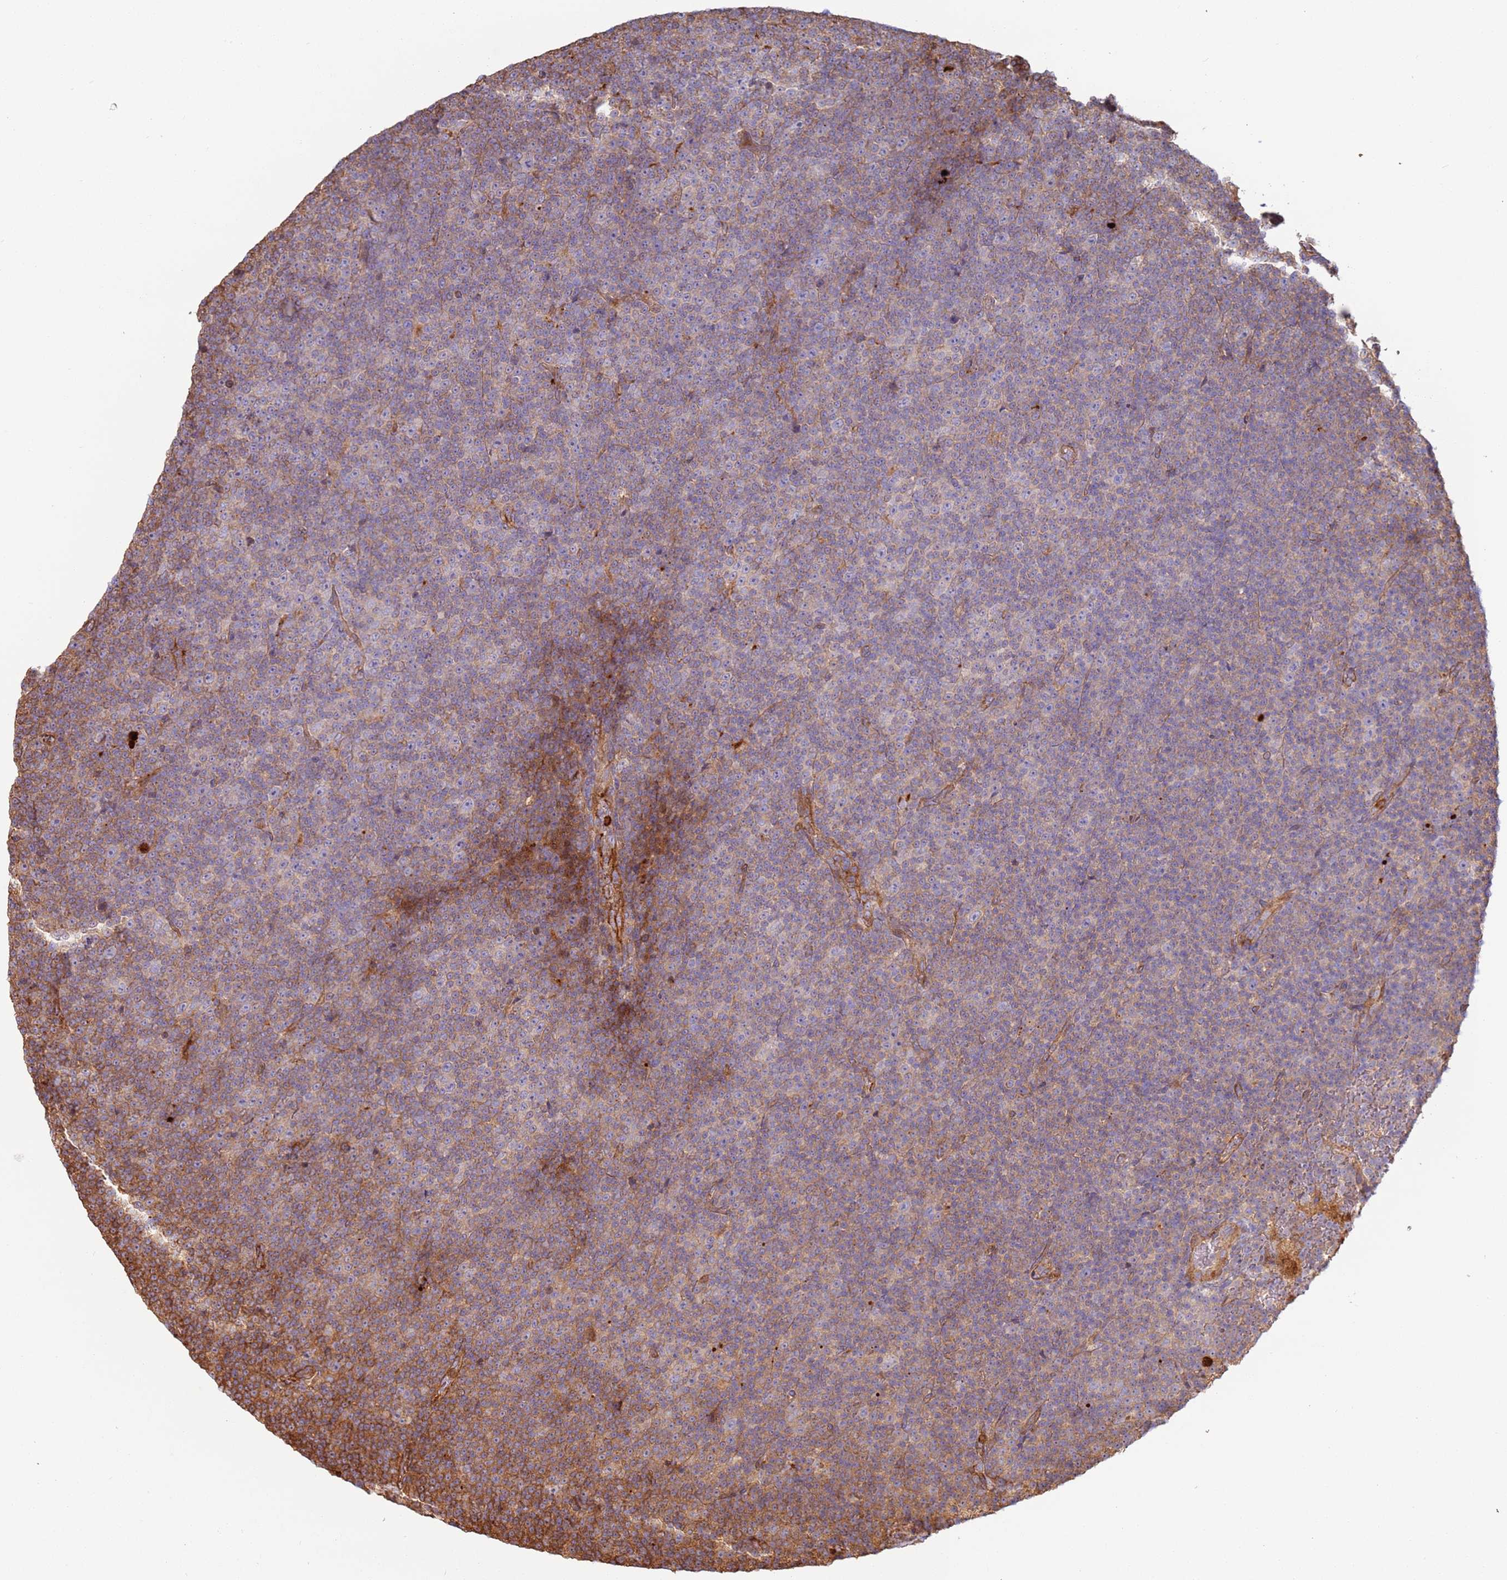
{"staining": {"intensity": "moderate", "quantity": "25%-75%", "location": "cytoplasmic/membranous"}, "tissue": "lymphoma", "cell_type": "Tumor cells", "image_type": "cancer", "snomed": [{"axis": "morphology", "description": "Malignant lymphoma, non-Hodgkin's type, Low grade"}, {"axis": "topography", "description": "Lymph node"}], "caption": "A brown stain shows moderate cytoplasmic/membranous staining of a protein in low-grade malignant lymphoma, non-Hodgkin's type tumor cells. (DAB IHC, brown staining for protein, blue staining for nuclei).", "gene": "NDUFAF4", "patient": {"sex": "female", "age": 67}}